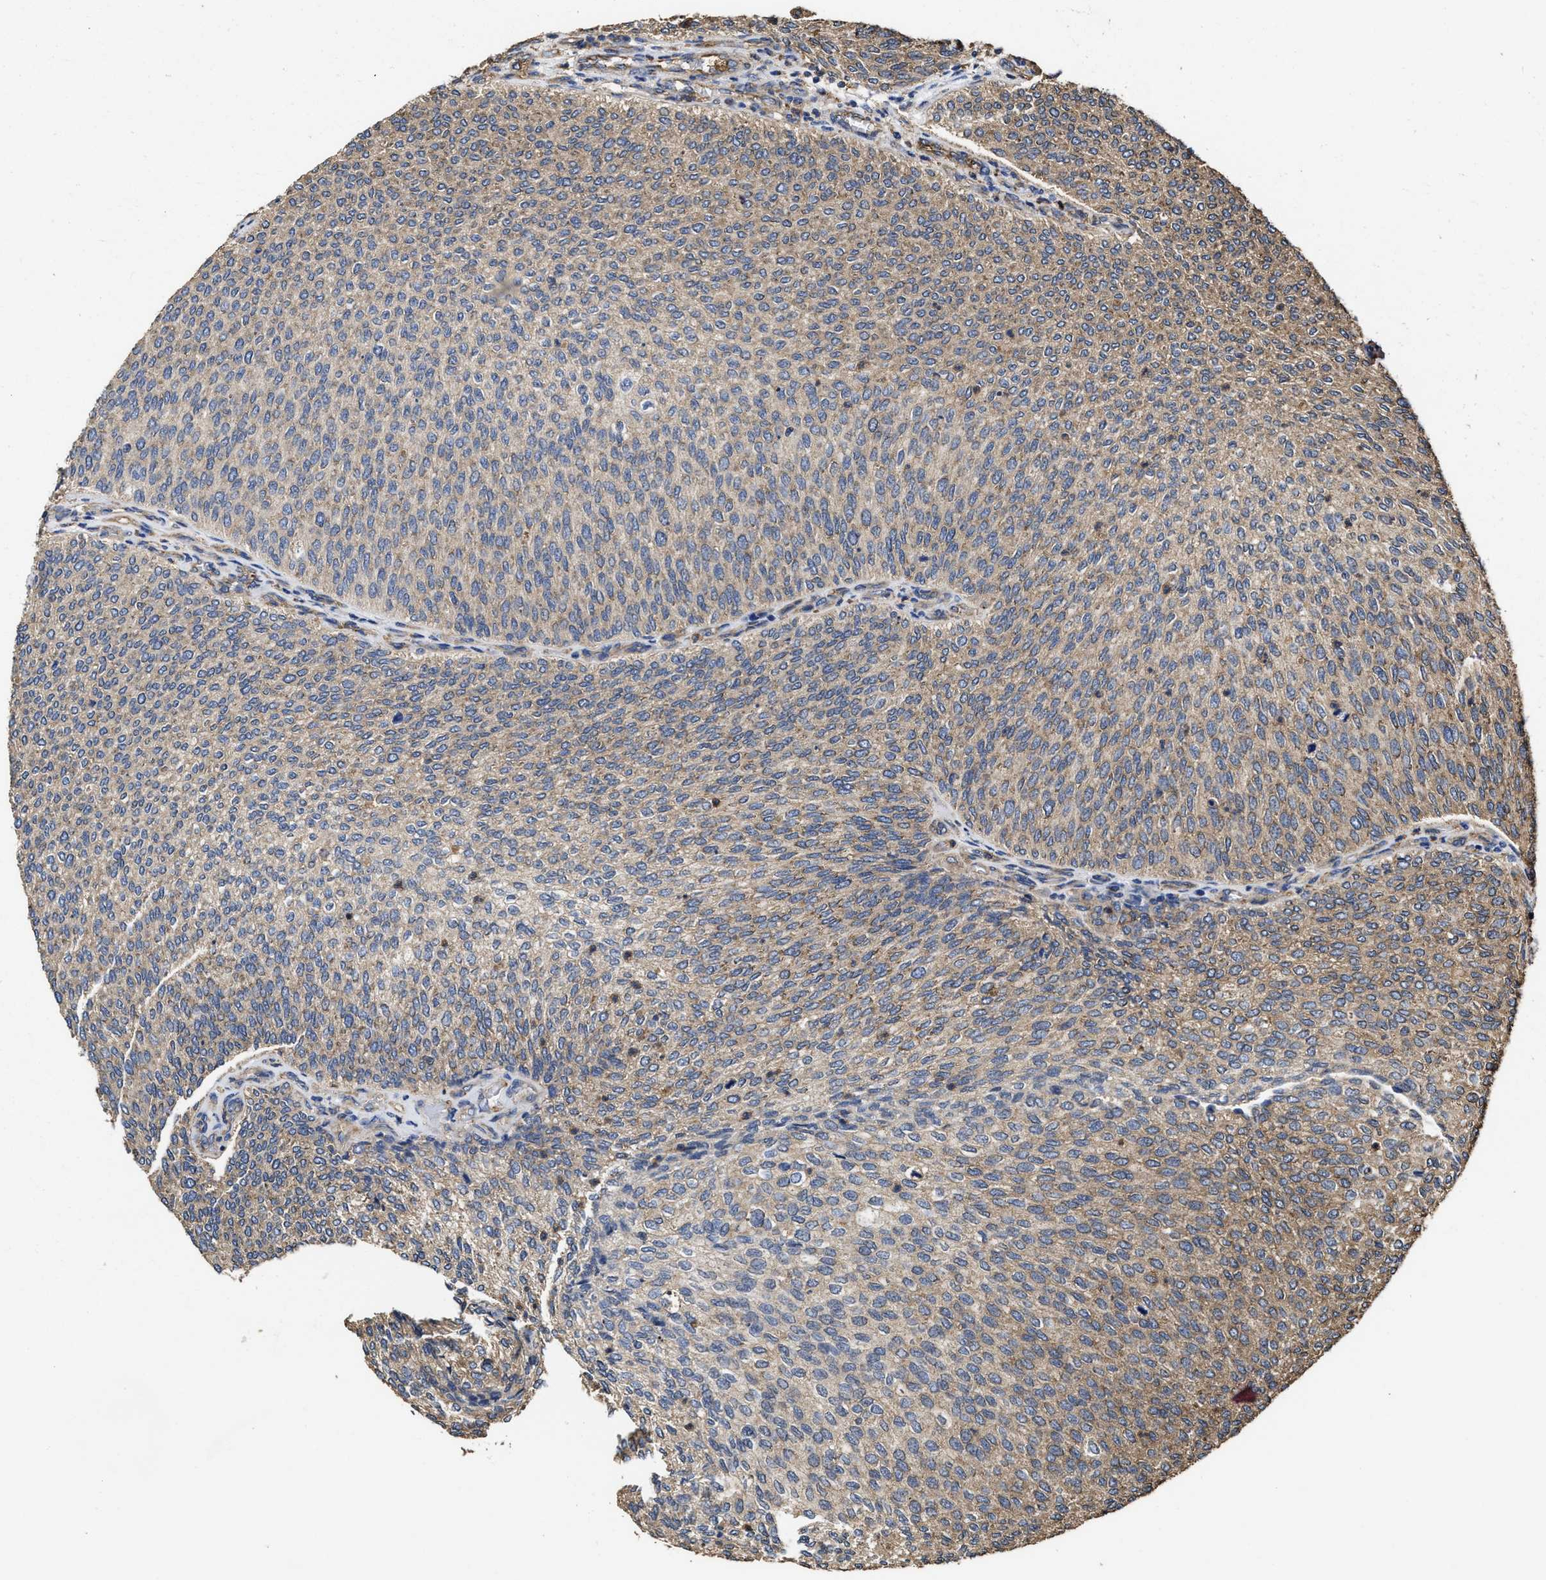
{"staining": {"intensity": "weak", "quantity": ">75%", "location": "cytoplasmic/membranous"}, "tissue": "urothelial cancer", "cell_type": "Tumor cells", "image_type": "cancer", "snomed": [{"axis": "morphology", "description": "Urothelial carcinoma, Low grade"}, {"axis": "topography", "description": "Urinary bladder"}], "caption": "Immunohistochemistry (IHC) micrograph of human low-grade urothelial carcinoma stained for a protein (brown), which exhibits low levels of weak cytoplasmic/membranous positivity in about >75% of tumor cells.", "gene": "SFXN4", "patient": {"sex": "female", "age": 79}}